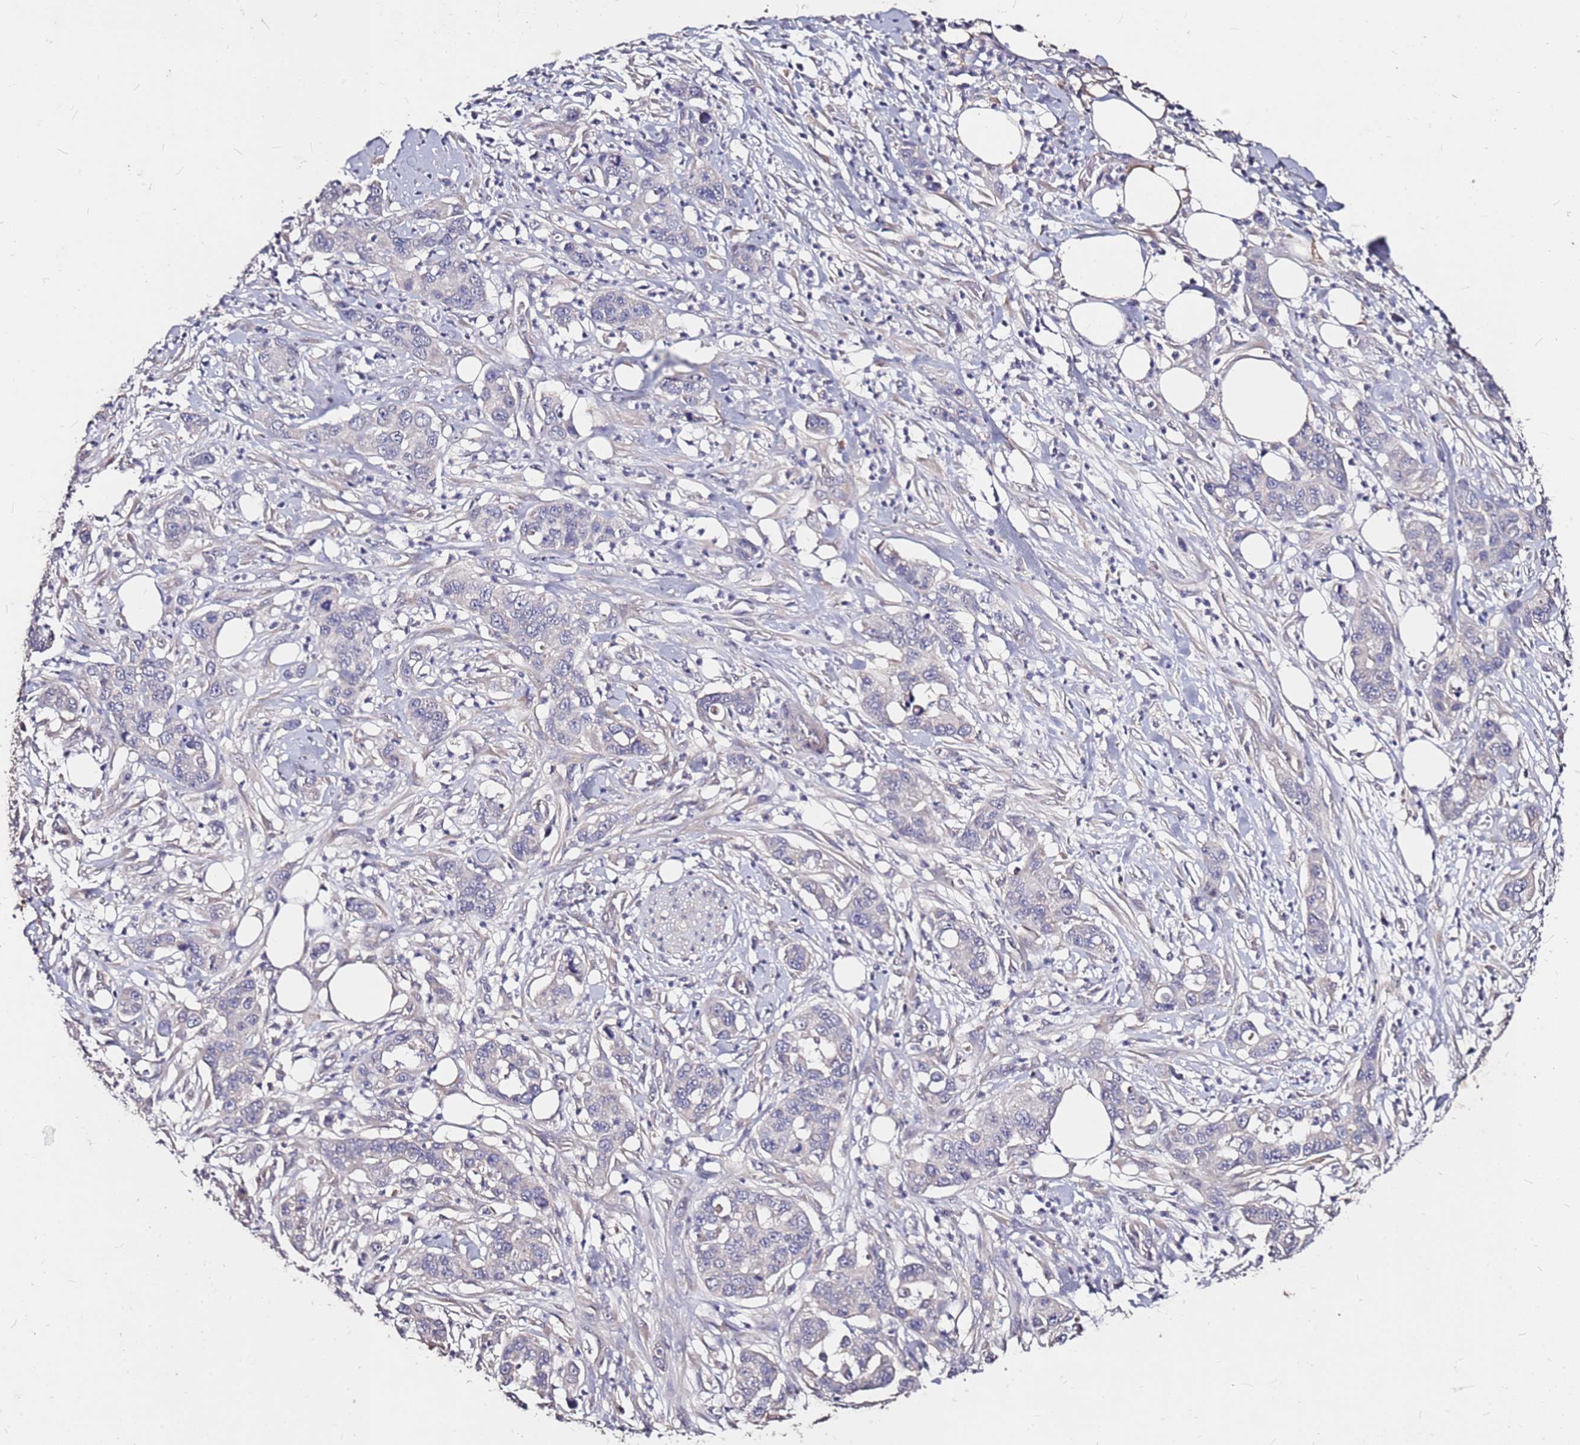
{"staining": {"intensity": "weak", "quantity": "<25%", "location": "cytoplasmic/membranous"}, "tissue": "pancreatic cancer", "cell_type": "Tumor cells", "image_type": "cancer", "snomed": [{"axis": "morphology", "description": "Adenocarcinoma, NOS"}, {"axis": "topography", "description": "Pancreas"}], "caption": "Immunohistochemical staining of pancreatic adenocarcinoma reveals no significant positivity in tumor cells.", "gene": "DCDC2C", "patient": {"sex": "male", "age": 73}}